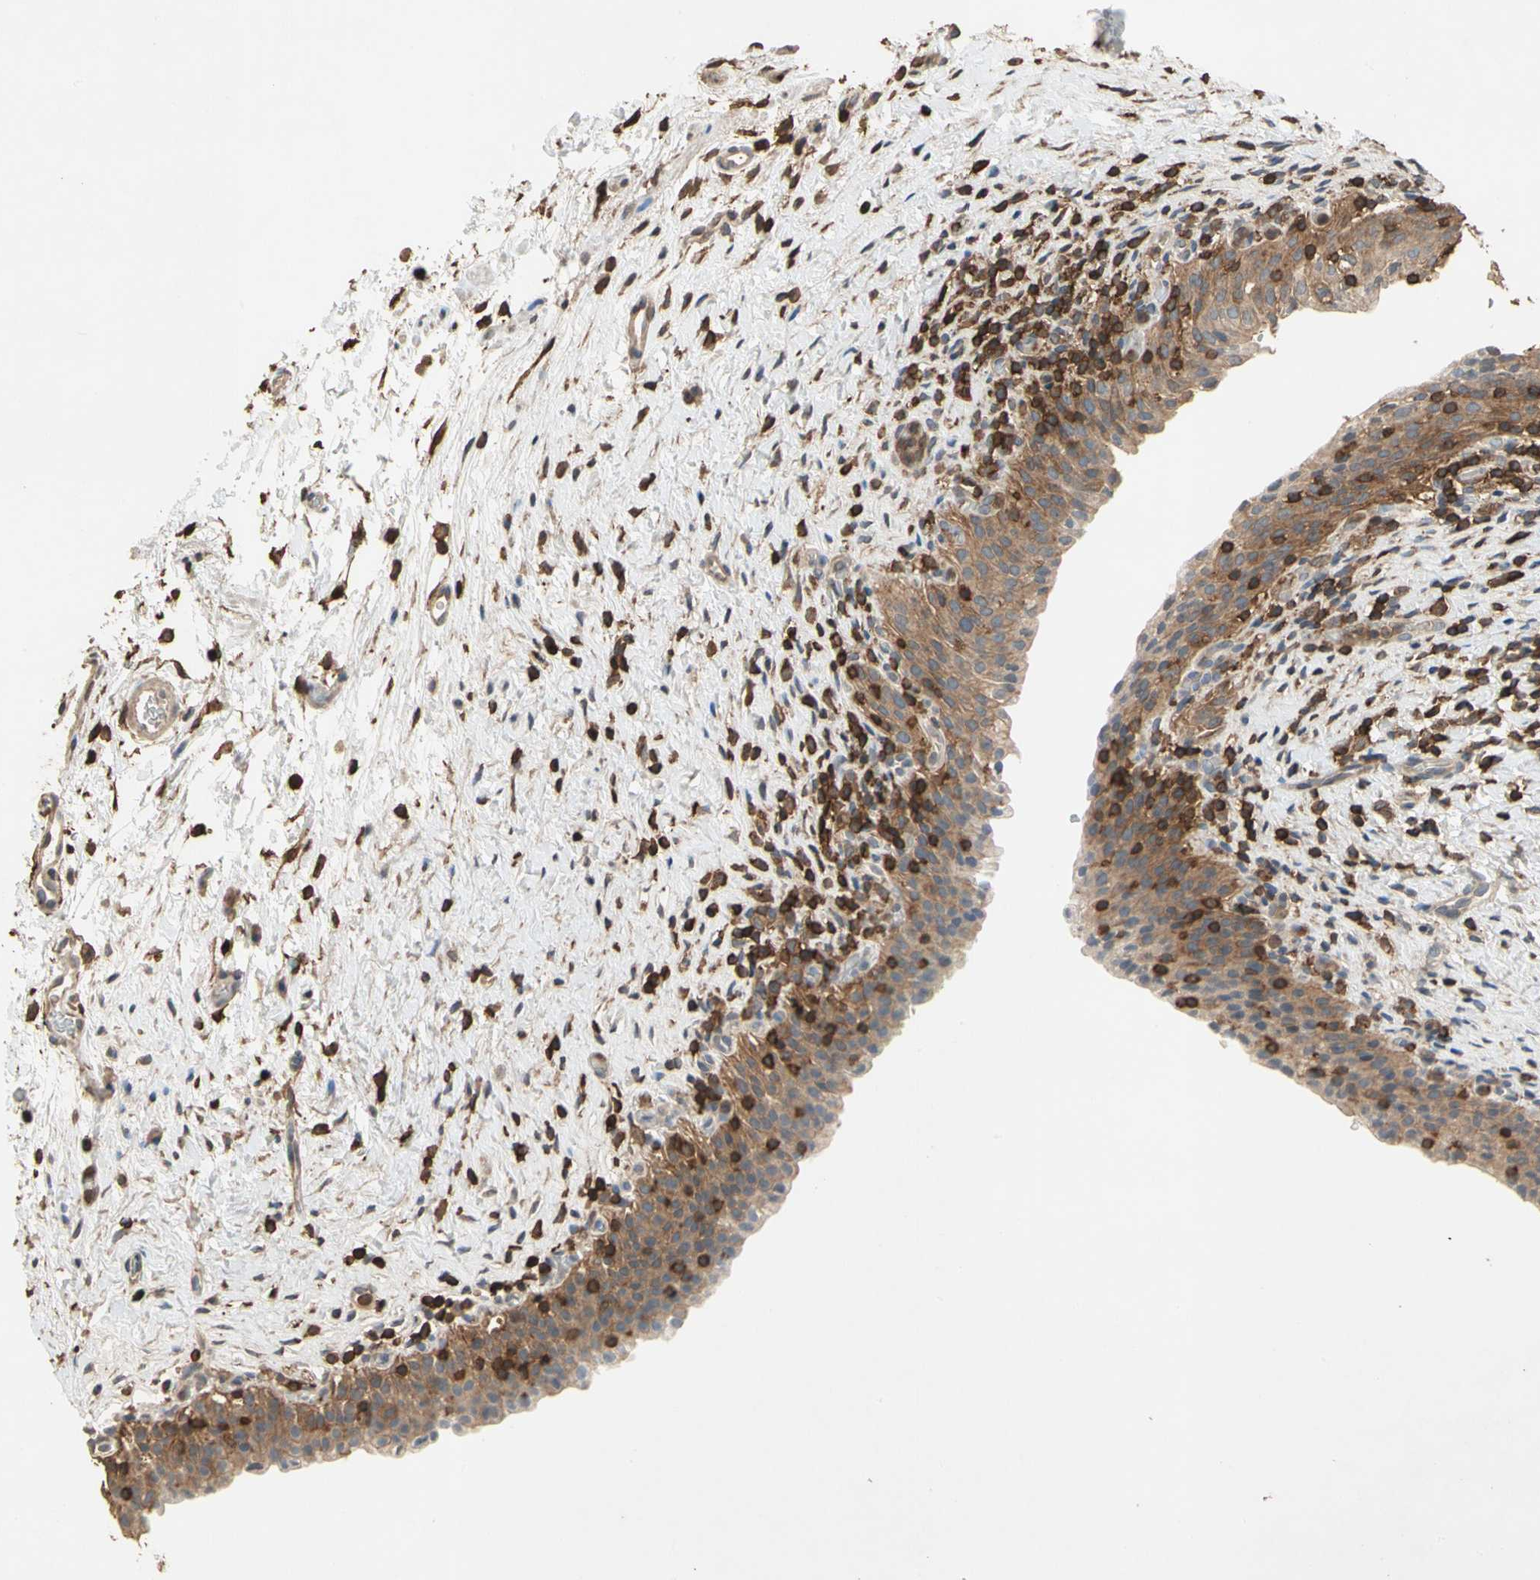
{"staining": {"intensity": "moderate", "quantity": ">75%", "location": "cytoplasmic/membranous"}, "tissue": "urinary bladder", "cell_type": "Urothelial cells", "image_type": "normal", "snomed": [{"axis": "morphology", "description": "Normal tissue, NOS"}, {"axis": "topography", "description": "Urinary bladder"}], "caption": "This is an image of IHC staining of normal urinary bladder, which shows moderate expression in the cytoplasmic/membranous of urothelial cells.", "gene": "MAP3K10", "patient": {"sex": "male", "age": 51}}